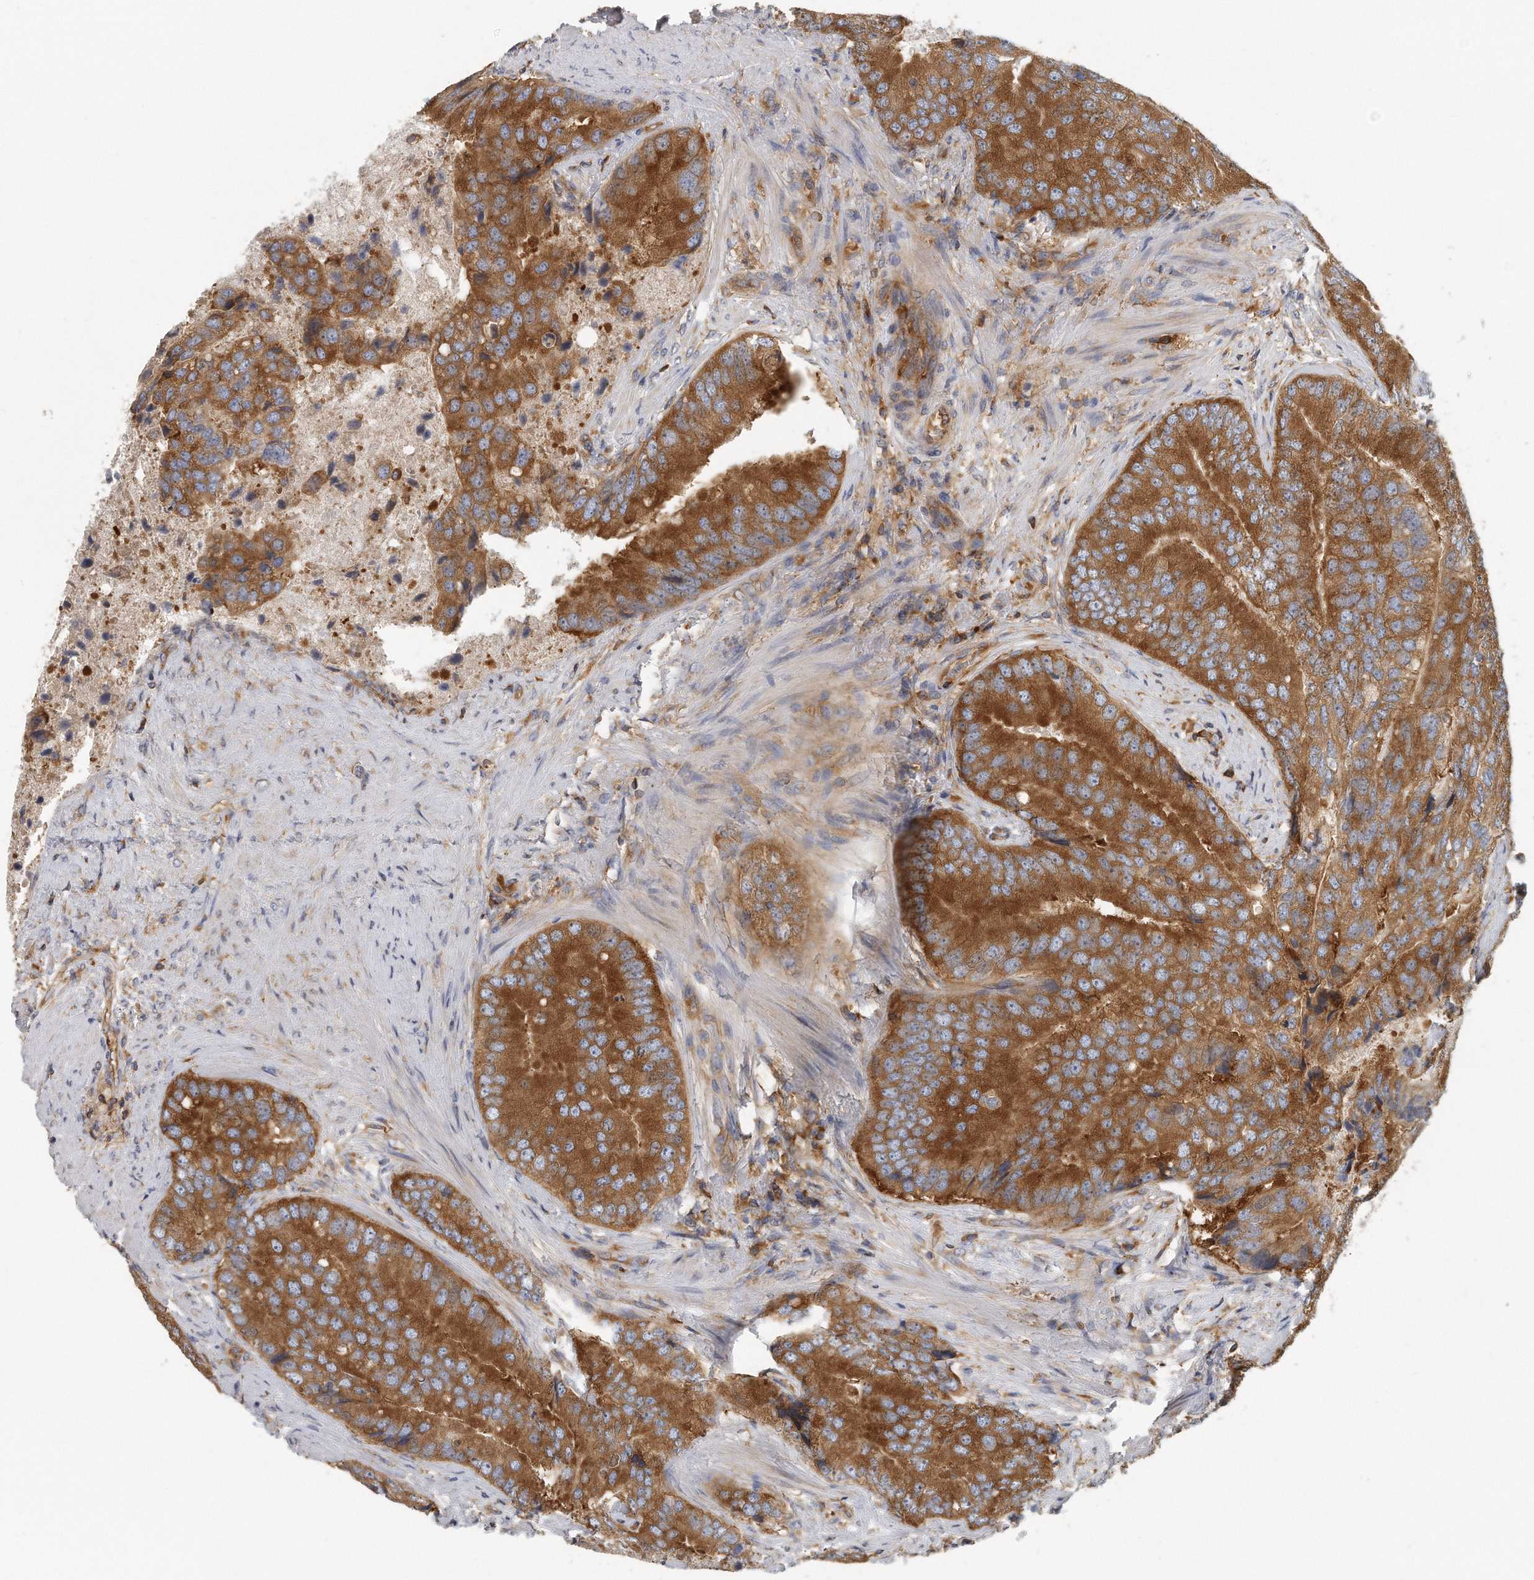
{"staining": {"intensity": "strong", "quantity": ">75%", "location": "cytoplasmic/membranous"}, "tissue": "prostate cancer", "cell_type": "Tumor cells", "image_type": "cancer", "snomed": [{"axis": "morphology", "description": "Adenocarcinoma, High grade"}, {"axis": "topography", "description": "Prostate"}], "caption": "Protein staining displays strong cytoplasmic/membranous positivity in approximately >75% of tumor cells in high-grade adenocarcinoma (prostate). The staining was performed using DAB to visualize the protein expression in brown, while the nuclei were stained in blue with hematoxylin (Magnification: 20x).", "gene": "EIF3I", "patient": {"sex": "male", "age": 70}}